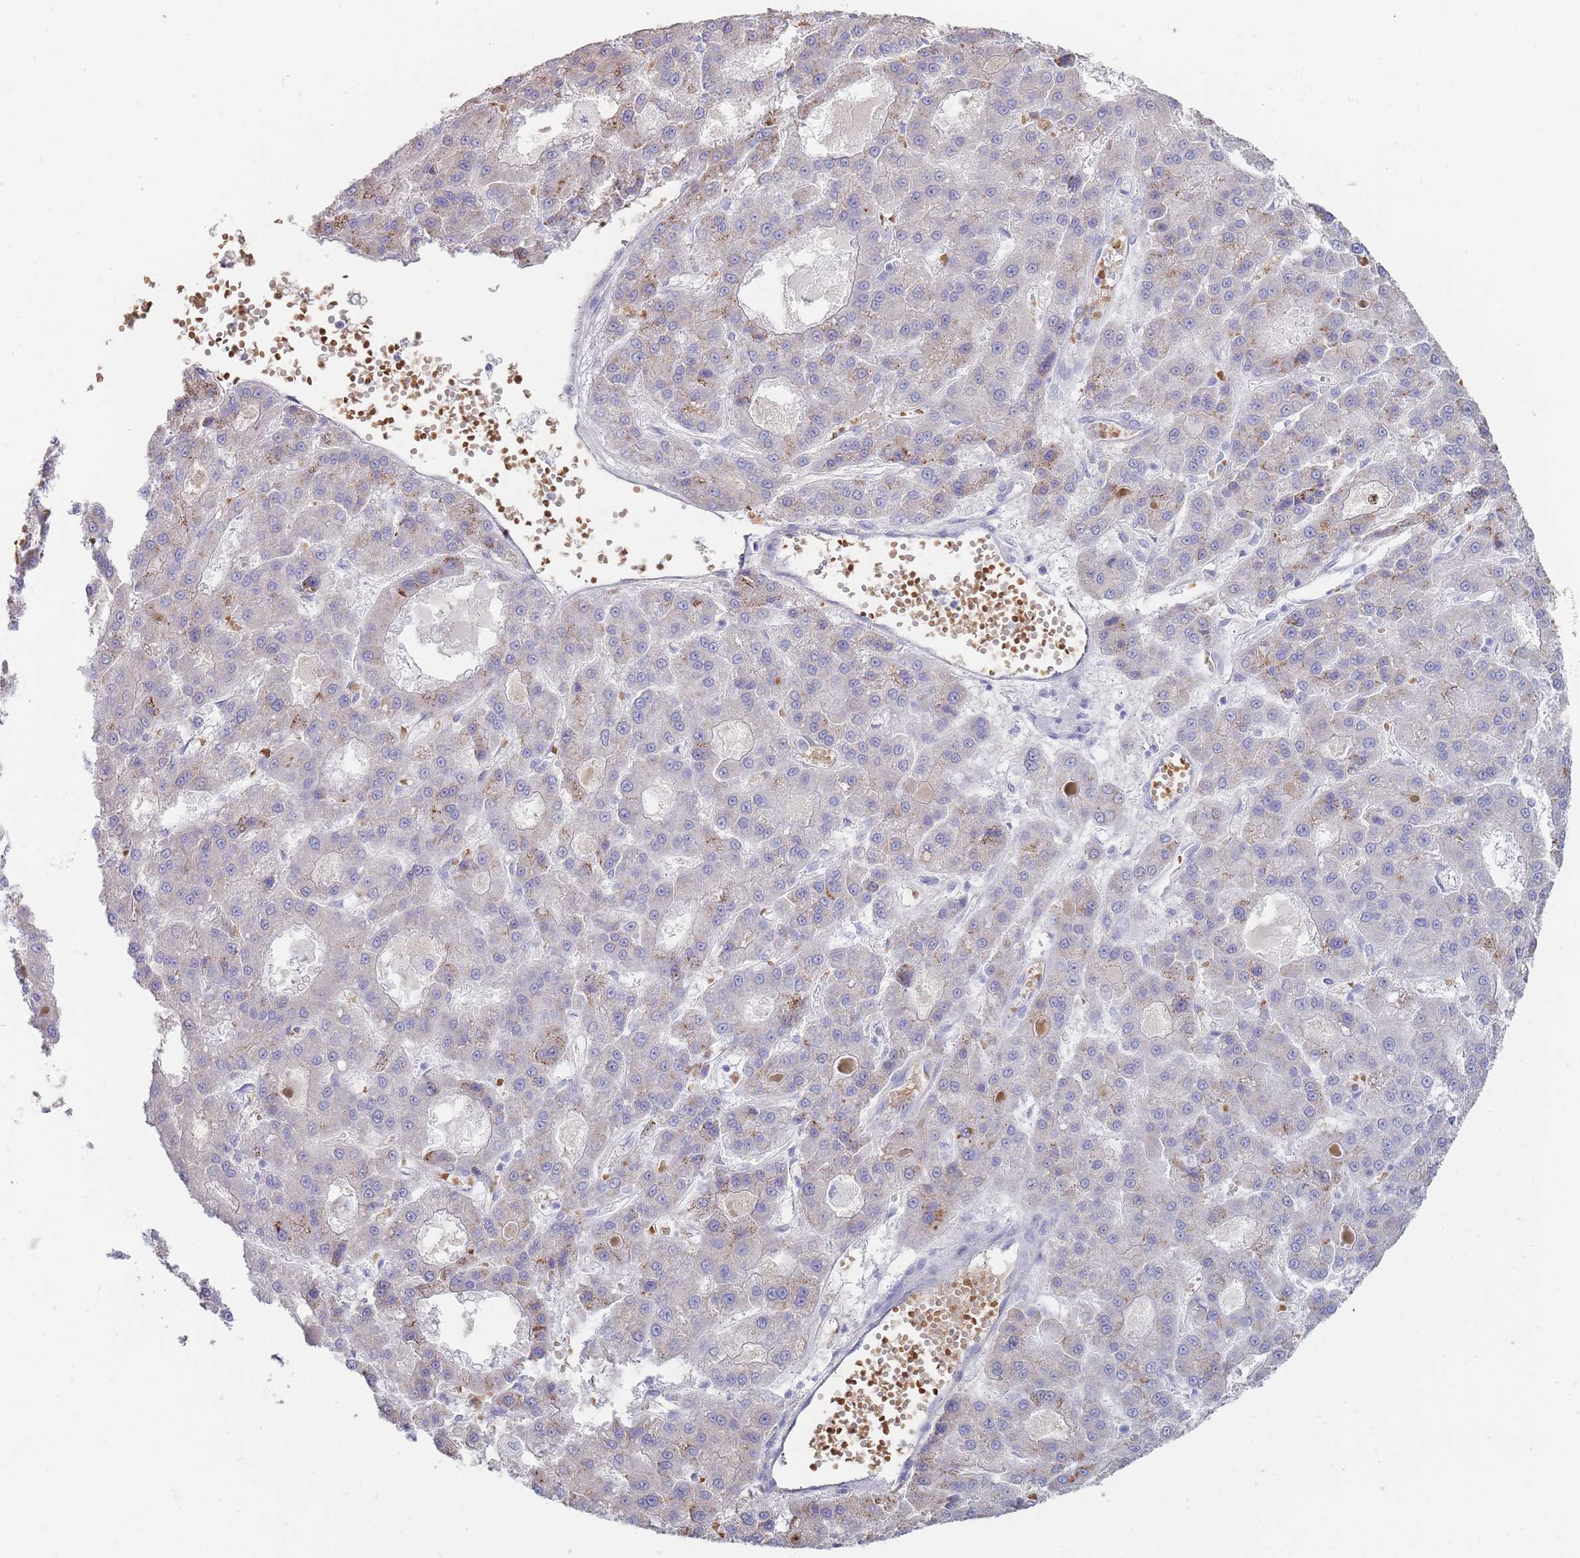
{"staining": {"intensity": "moderate", "quantity": "<25%", "location": "cytoplasmic/membranous"}, "tissue": "liver cancer", "cell_type": "Tumor cells", "image_type": "cancer", "snomed": [{"axis": "morphology", "description": "Carcinoma, Hepatocellular, NOS"}, {"axis": "topography", "description": "Liver"}], "caption": "This is an image of IHC staining of liver hepatocellular carcinoma, which shows moderate expression in the cytoplasmic/membranous of tumor cells.", "gene": "HBG2", "patient": {"sex": "male", "age": 70}}